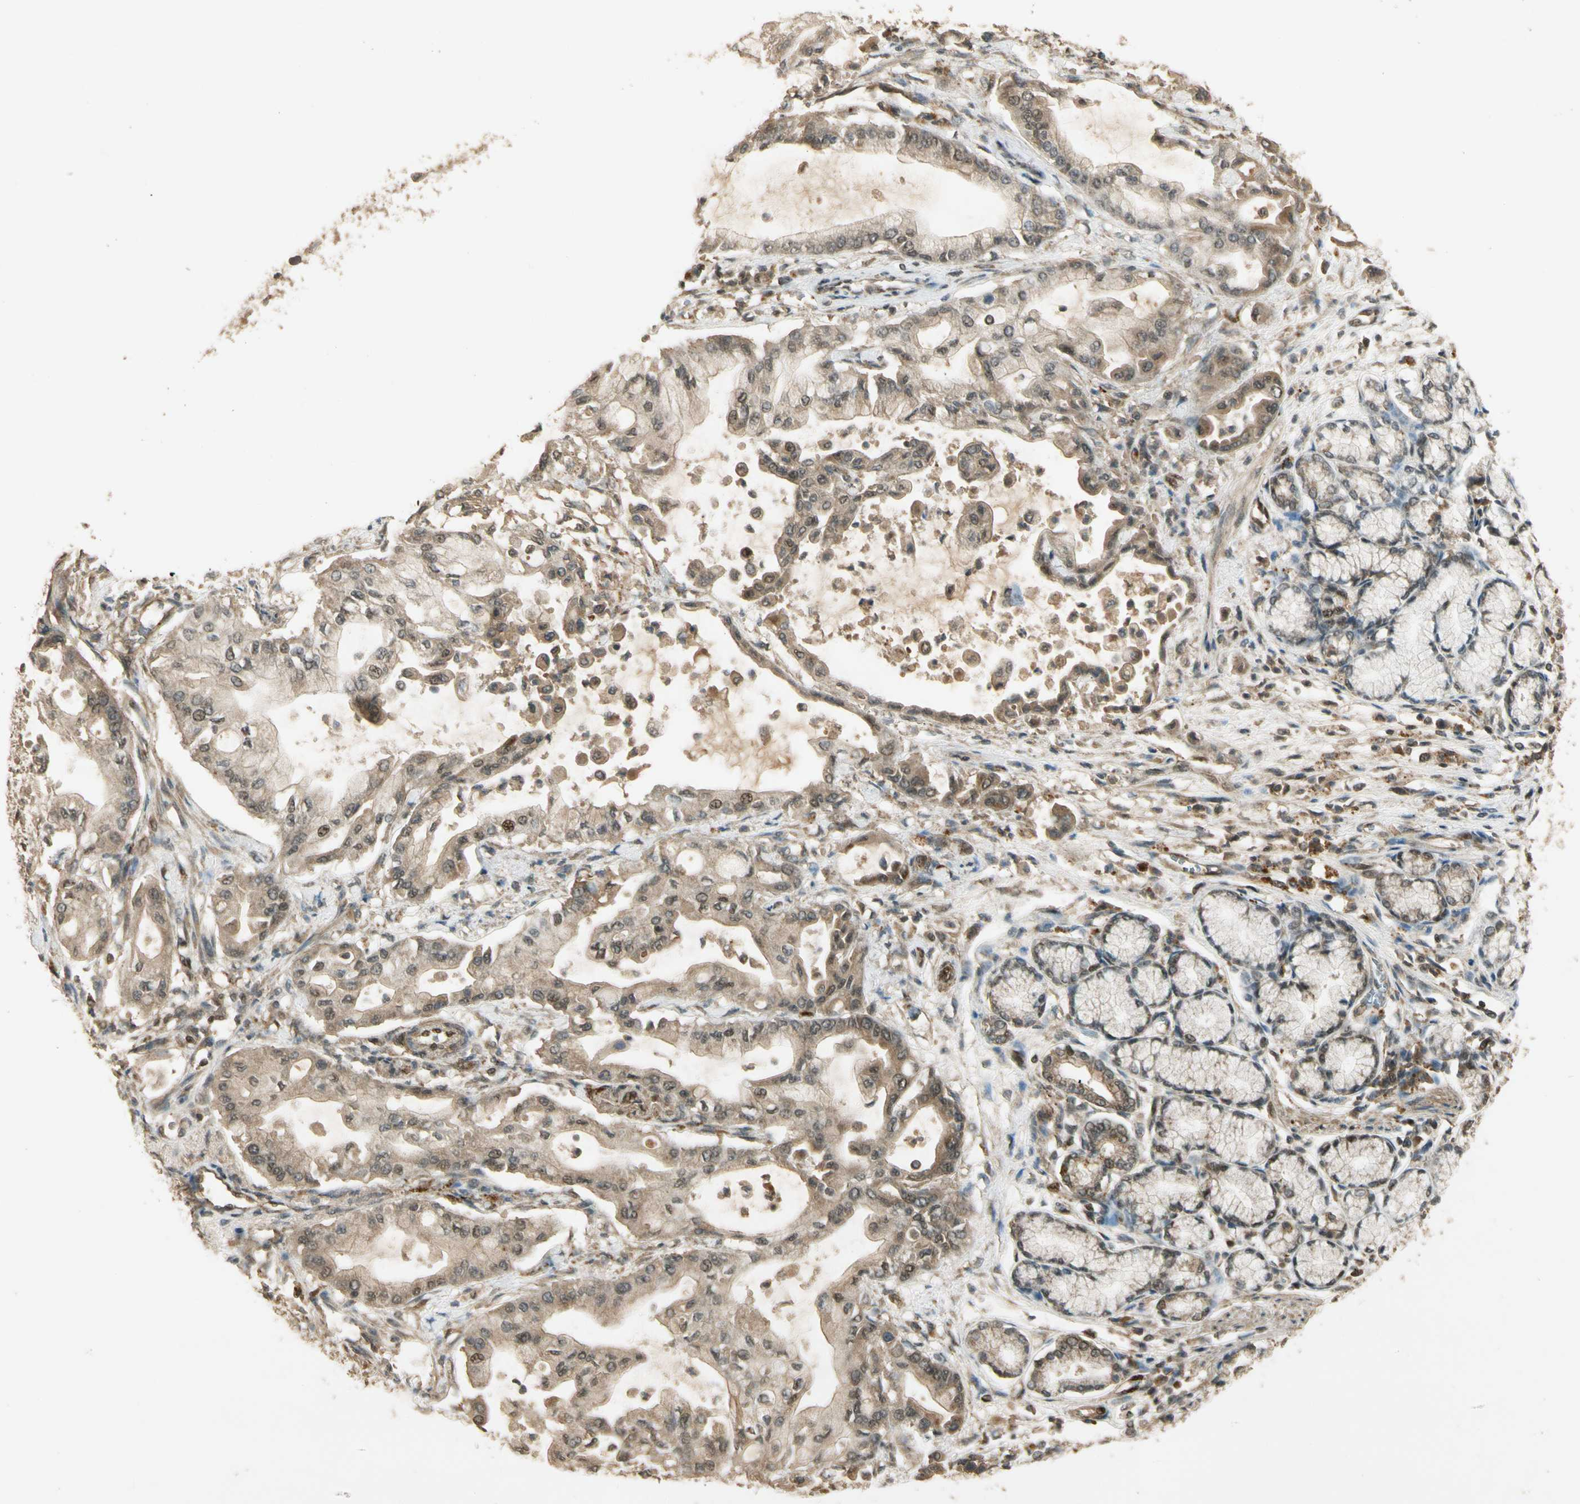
{"staining": {"intensity": "weak", "quantity": ">75%", "location": "cytoplasmic/membranous,nuclear"}, "tissue": "pancreatic cancer", "cell_type": "Tumor cells", "image_type": "cancer", "snomed": [{"axis": "morphology", "description": "Adenocarcinoma, NOS"}, {"axis": "morphology", "description": "Adenocarcinoma, metastatic, NOS"}, {"axis": "topography", "description": "Lymph node"}, {"axis": "topography", "description": "Pancreas"}, {"axis": "topography", "description": "Duodenum"}], "caption": "Brown immunohistochemical staining in pancreatic adenocarcinoma displays weak cytoplasmic/membranous and nuclear expression in about >75% of tumor cells.", "gene": "GMEB2", "patient": {"sex": "female", "age": 64}}